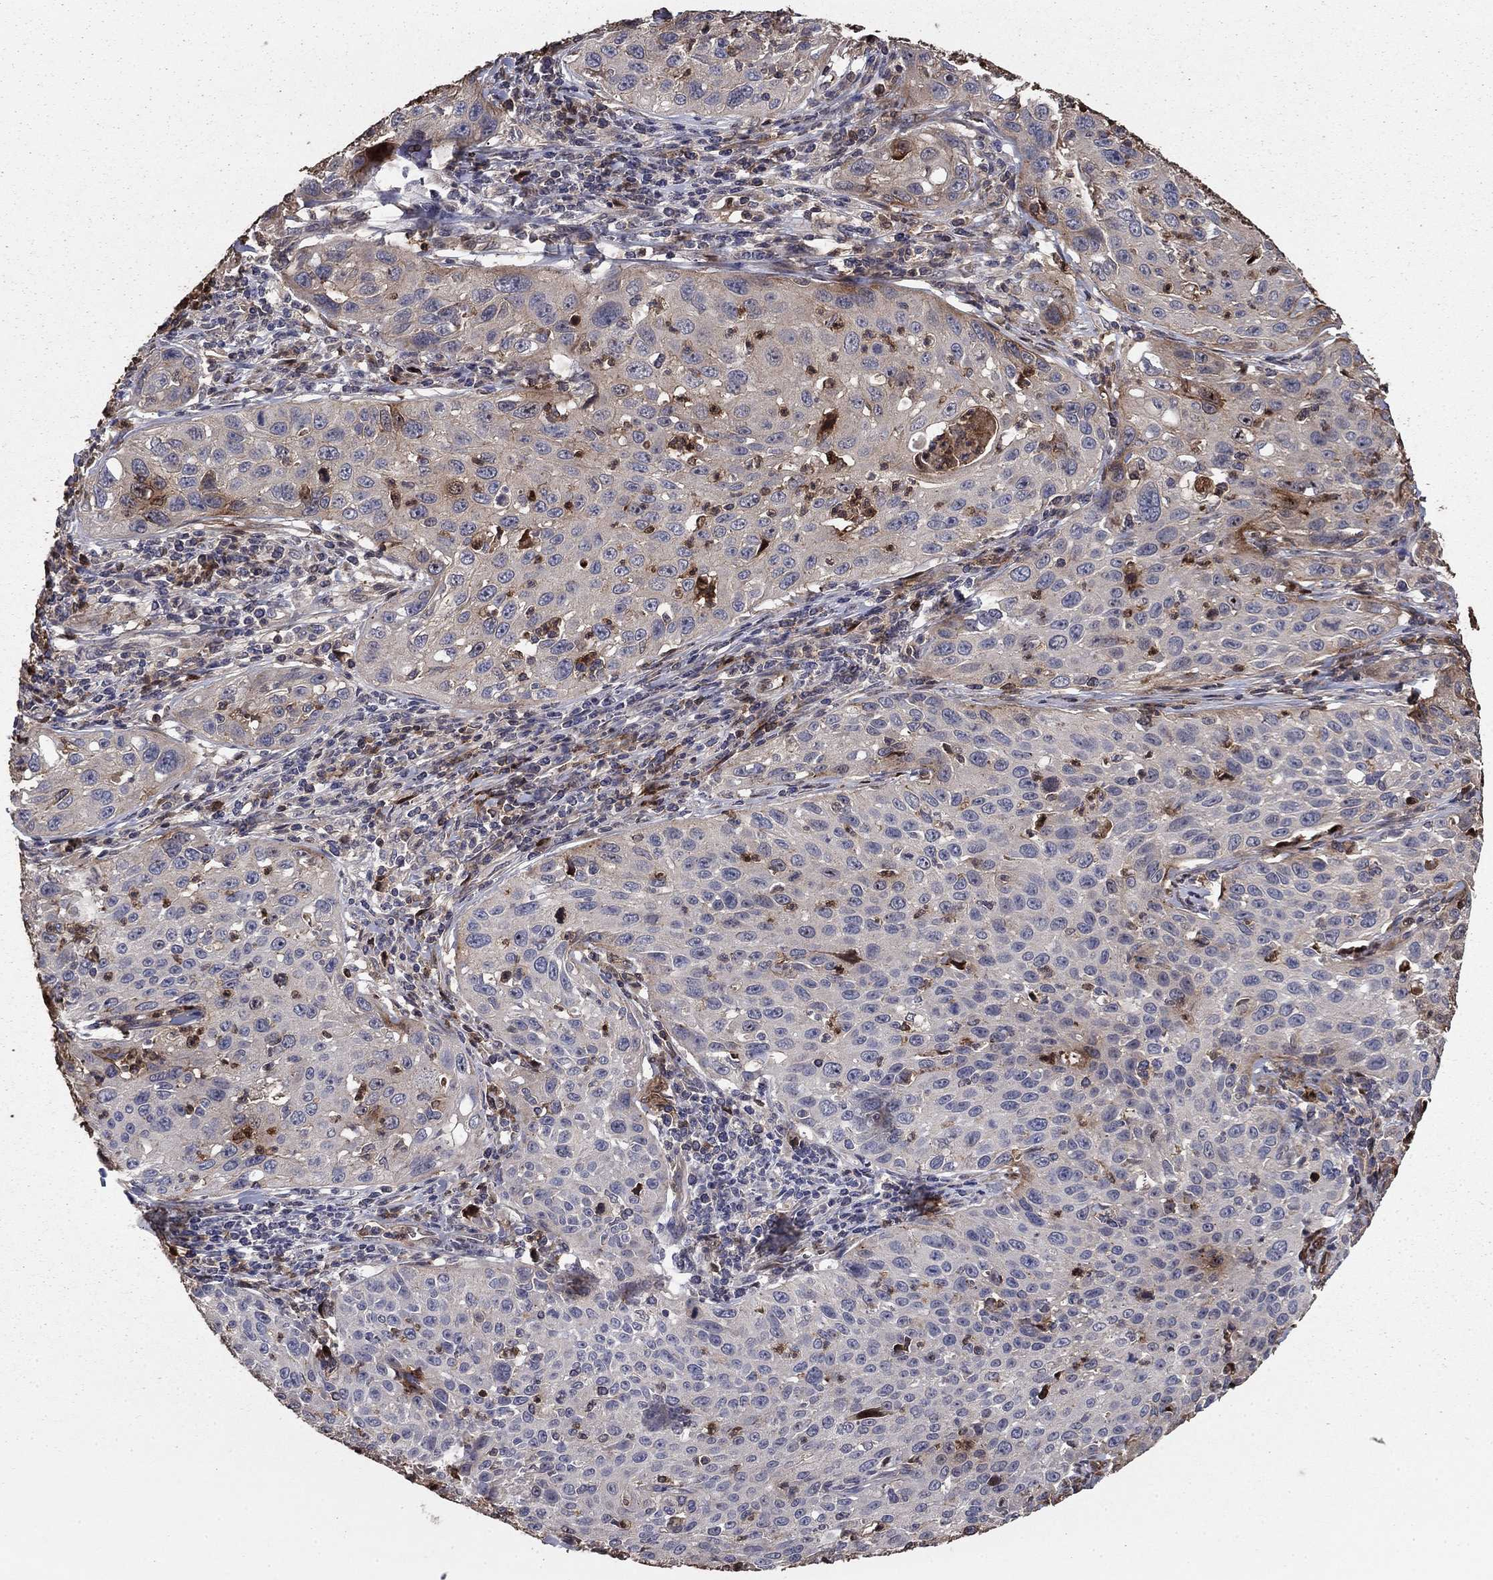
{"staining": {"intensity": "negative", "quantity": "none", "location": "none"}, "tissue": "cervical cancer", "cell_type": "Tumor cells", "image_type": "cancer", "snomed": [{"axis": "morphology", "description": "Squamous cell carcinoma, NOS"}, {"axis": "topography", "description": "Cervix"}], "caption": "Cervical cancer was stained to show a protein in brown. There is no significant expression in tumor cells. (Stains: DAB (3,3'-diaminobenzidine) immunohistochemistry (IHC) with hematoxylin counter stain, Microscopy: brightfield microscopy at high magnification).", "gene": "GYG1", "patient": {"sex": "female", "age": 26}}